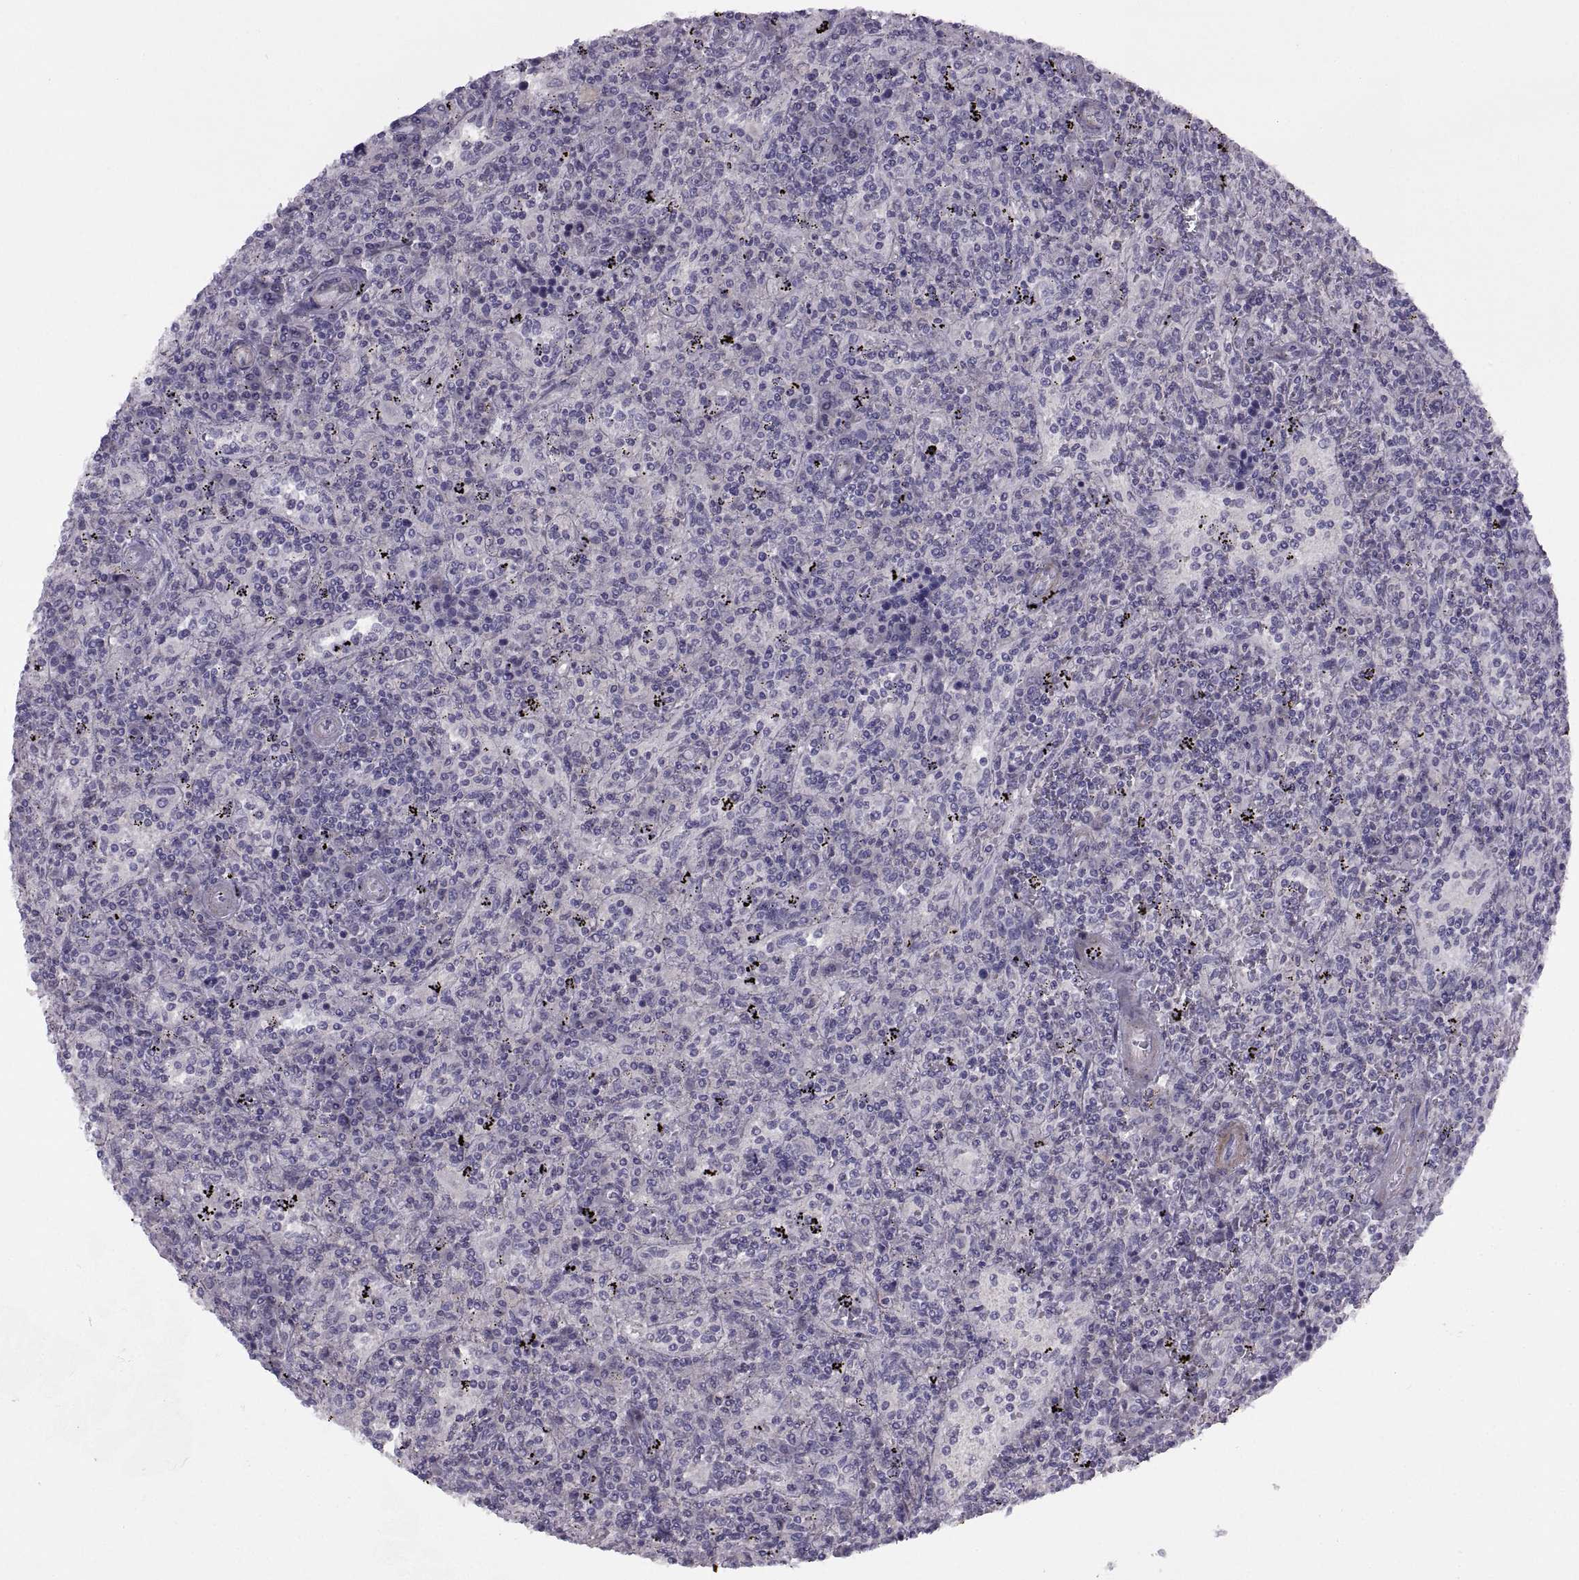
{"staining": {"intensity": "negative", "quantity": "none", "location": "none"}, "tissue": "lymphoma", "cell_type": "Tumor cells", "image_type": "cancer", "snomed": [{"axis": "morphology", "description": "Malignant lymphoma, non-Hodgkin's type, Low grade"}, {"axis": "topography", "description": "Spleen"}], "caption": "Lymphoma stained for a protein using immunohistochemistry exhibits no positivity tumor cells.", "gene": "BSPH1", "patient": {"sex": "male", "age": 62}}